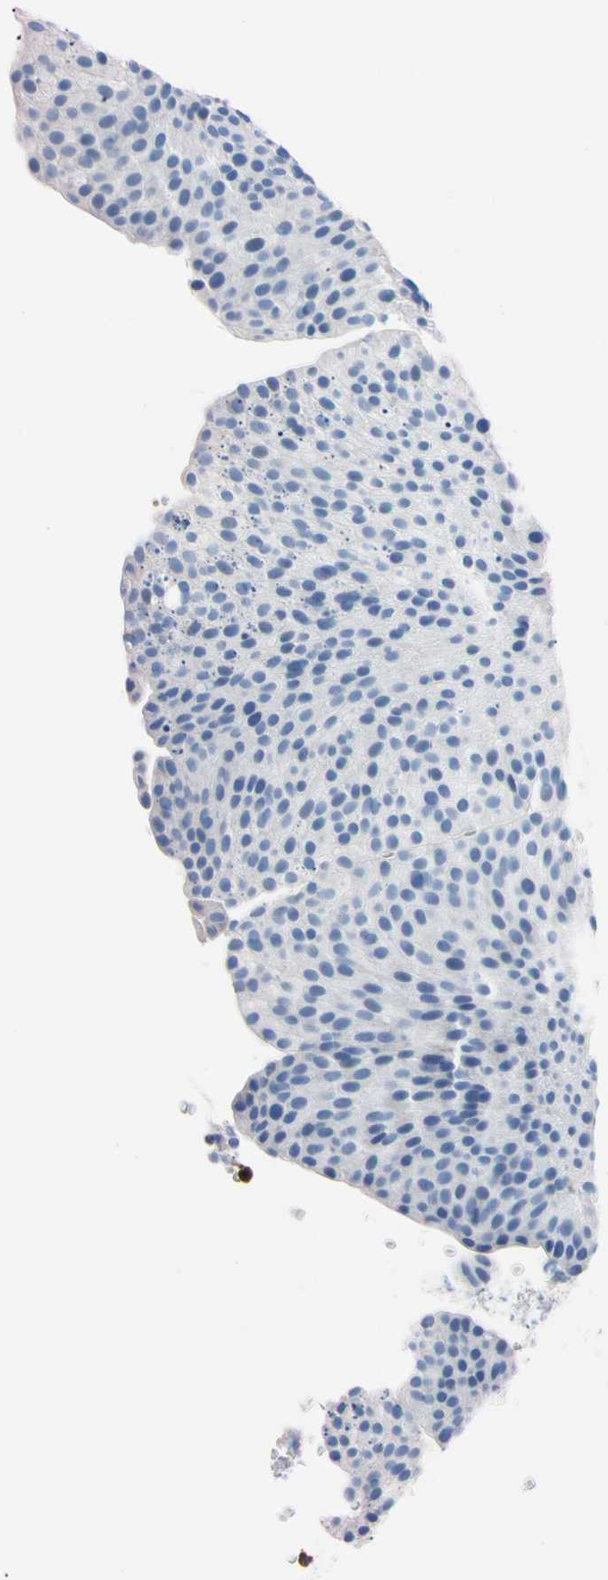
{"staining": {"intensity": "negative", "quantity": "none", "location": "none"}, "tissue": "urothelial cancer", "cell_type": "Tumor cells", "image_type": "cancer", "snomed": [{"axis": "morphology", "description": "Urothelial carcinoma, Low grade"}, {"axis": "topography", "description": "Smooth muscle"}, {"axis": "topography", "description": "Urinary bladder"}], "caption": "This is an immunohistochemistry (IHC) micrograph of human urothelial cancer. There is no staining in tumor cells.", "gene": "NCF4", "patient": {"sex": "male", "age": 60}}